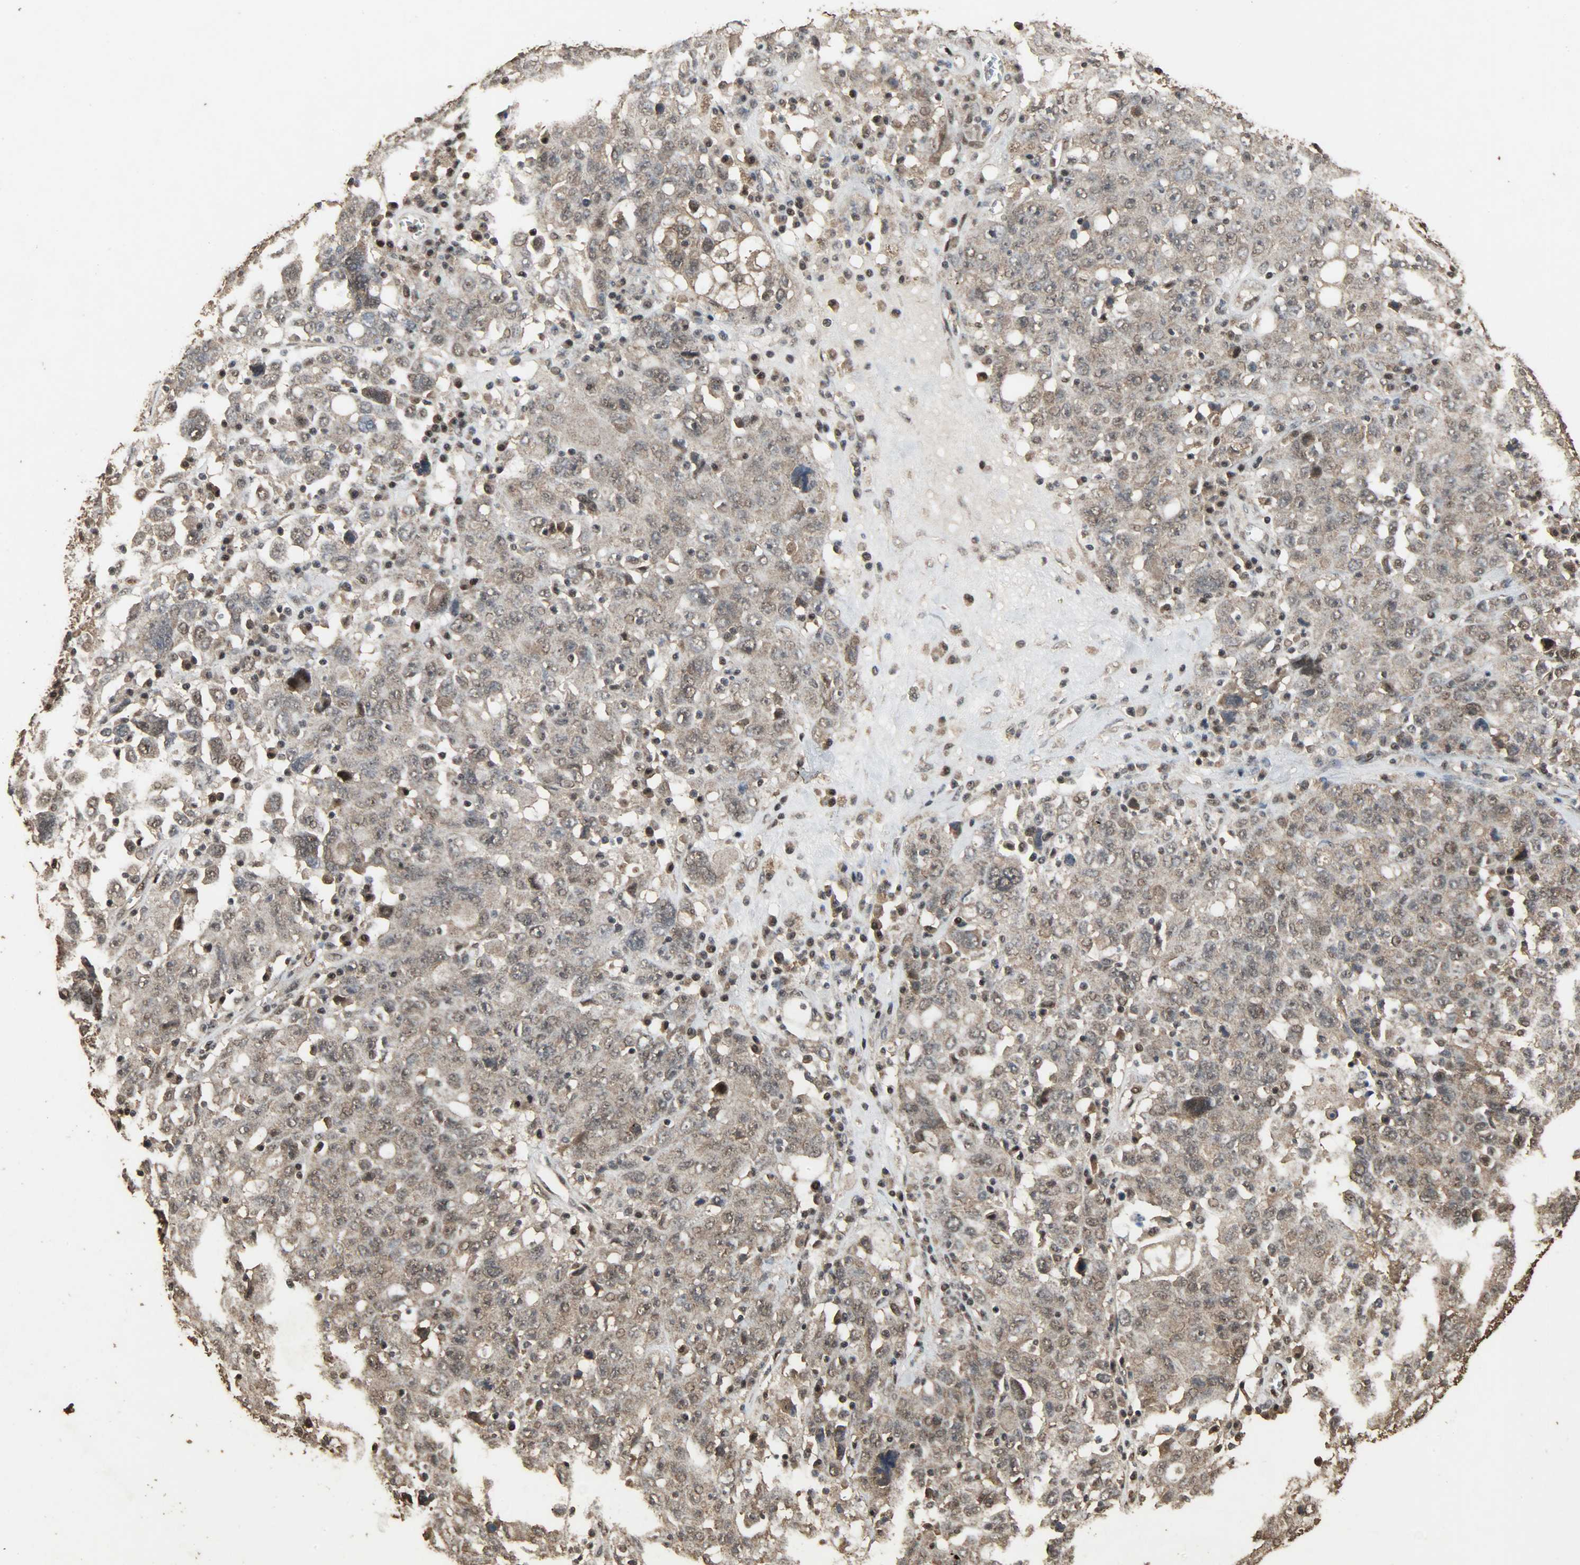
{"staining": {"intensity": "moderate", "quantity": ">75%", "location": "cytoplasmic/membranous,nuclear"}, "tissue": "ovarian cancer", "cell_type": "Tumor cells", "image_type": "cancer", "snomed": [{"axis": "morphology", "description": "Carcinoma, endometroid"}, {"axis": "topography", "description": "Ovary"}], "caption": "Endometroid carcinoma (ovarian) stained with a protein marker demonstrates moderate staining in tumor cells.", "gene": "CCNT2", "patient": {"sex": "female", "age": 62}}